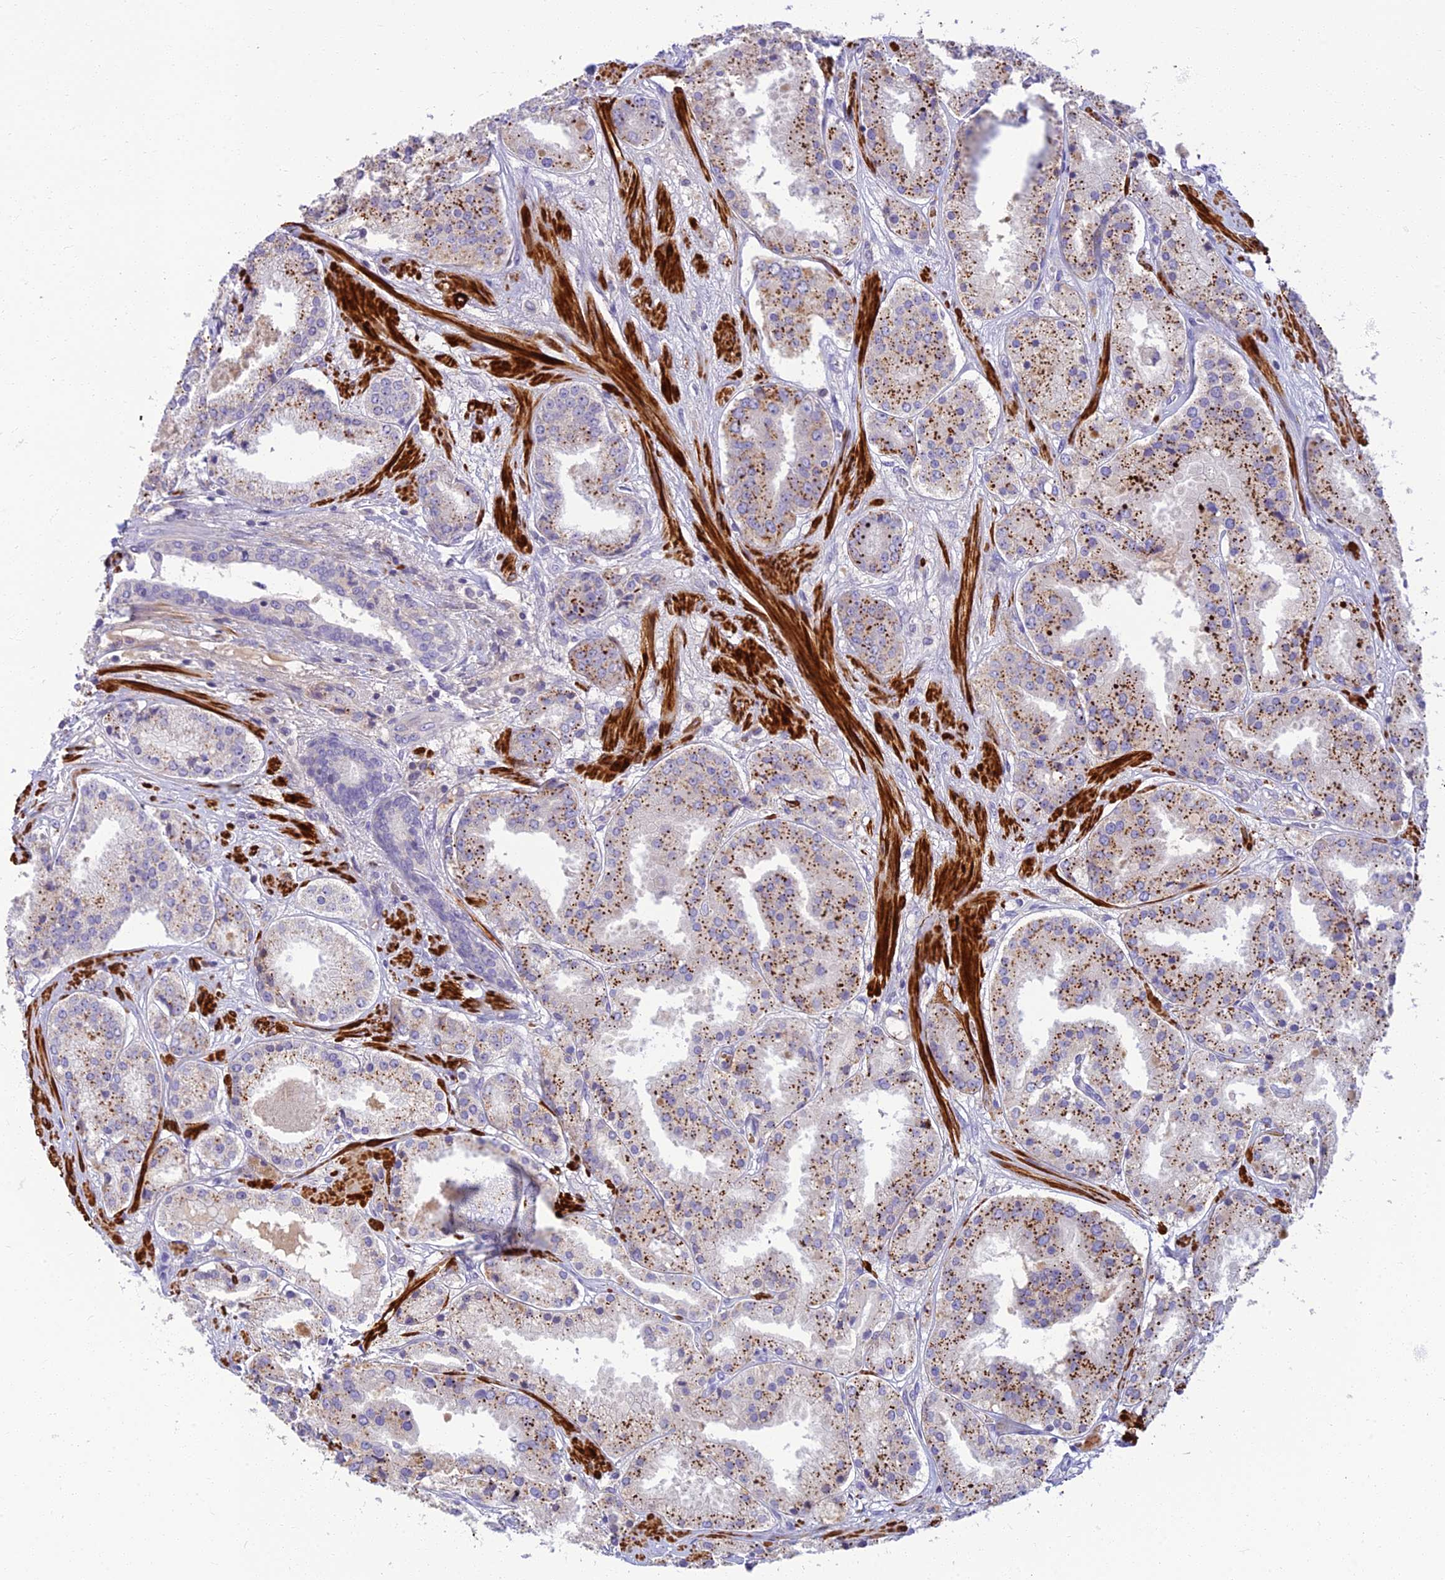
{"staining": {"intensity": "moderate", "quantity": ">75%", "location": "cytoplasmic/membranous"}, "tissue": "prostate cancer", "cell_type": "Tumor cells", "image_type": "cancer", "snomed": [{"axis": "morphology", "description": "Adenocarcinoma, High grade"}, {"axis": "topography", "description": "Prostate"}], "caption": "Immunohistochemistry of human high-grade adenocarcinoma (prostate) displays medium levels of moderate cytoplasmic/membranous positivity in approximately >75% of tumor cells. (brown staining indicates protein expression, while blue staining denotes nuclei).", "gene": "CLIP4", "patient": {"sex": "male", "age": 63}}